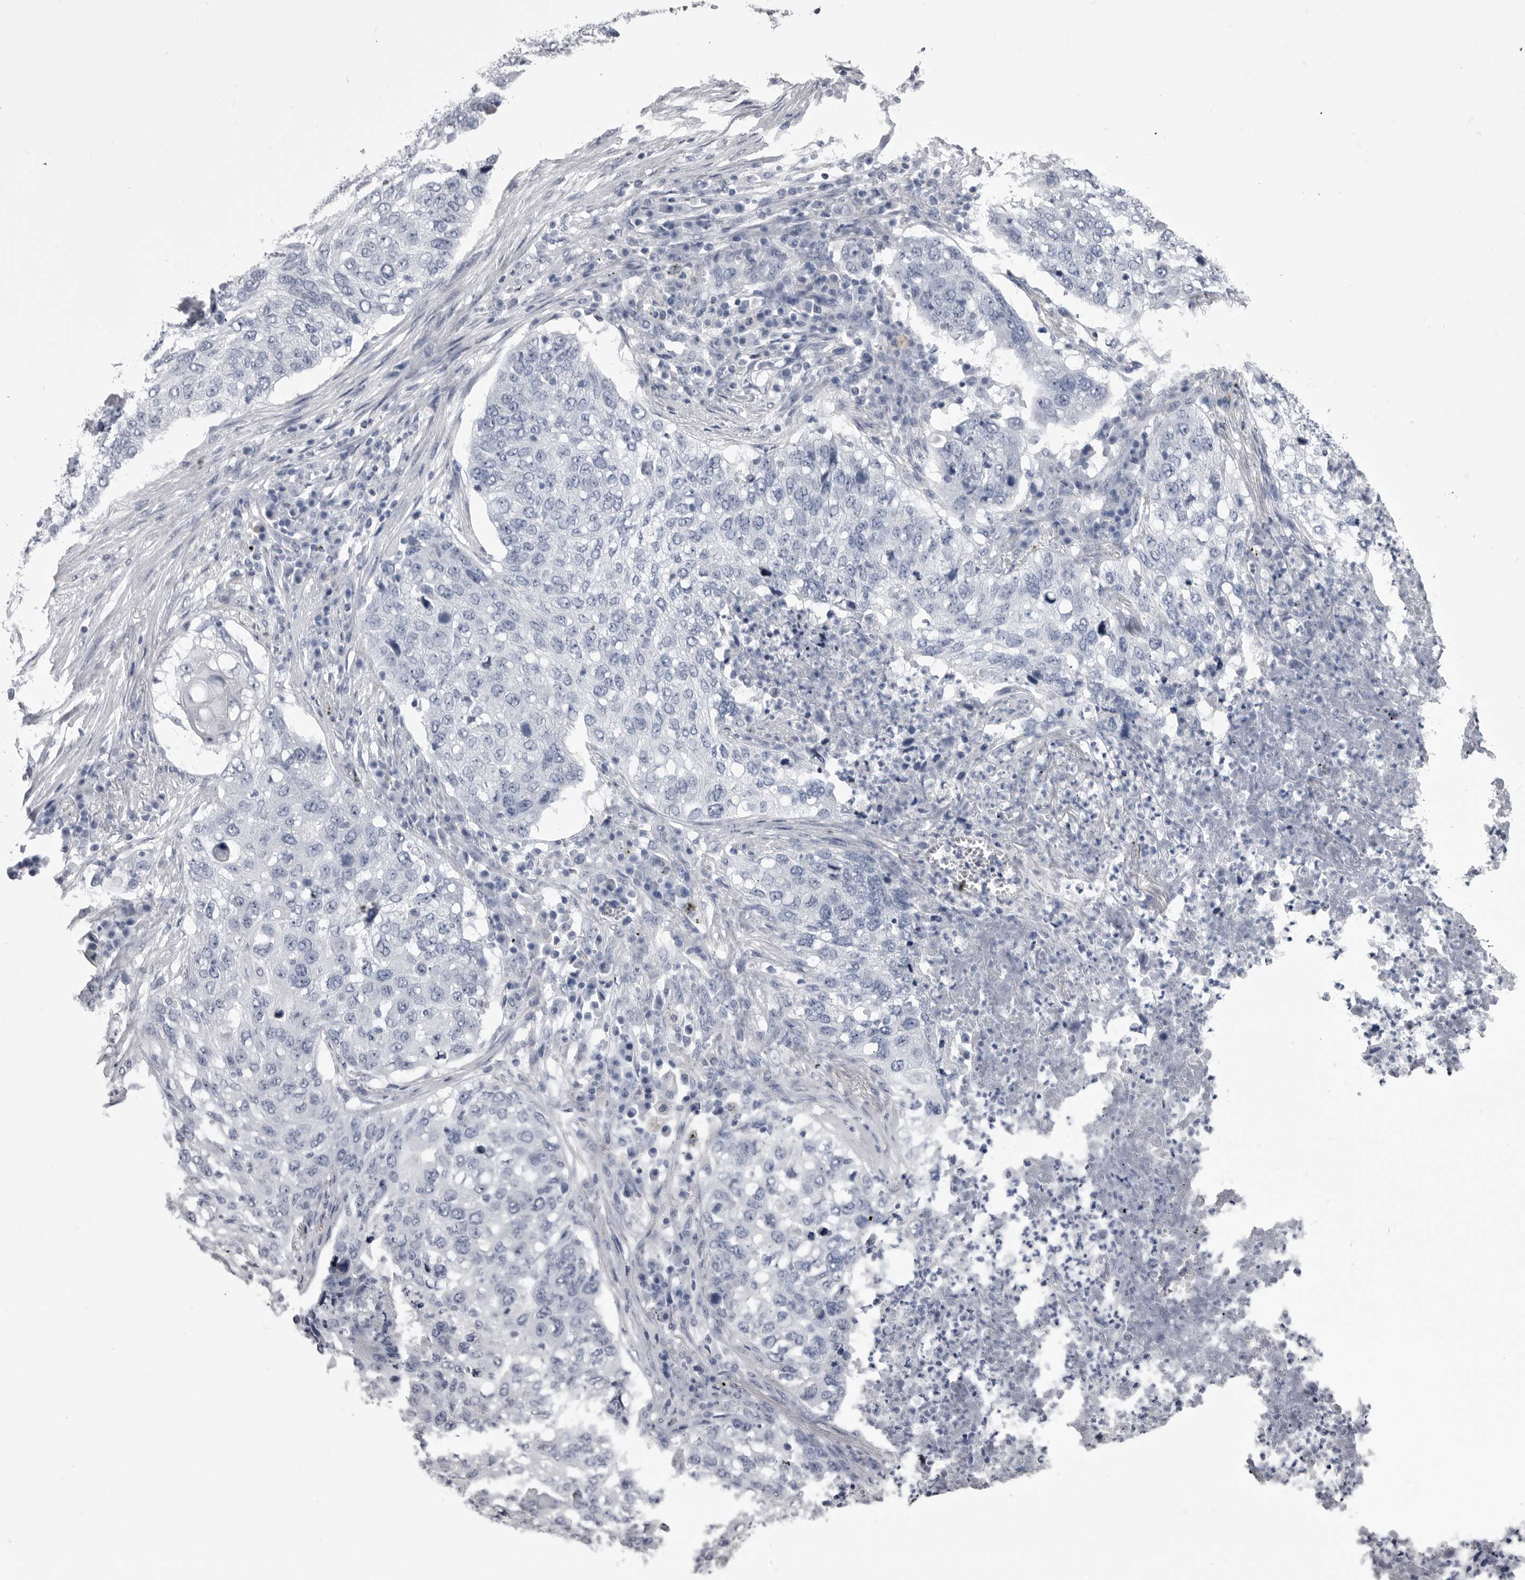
{"staining": {"intensity": "negative", "quantity": "none", "location": "none"}, "tissue": "lung cancer", "cell_type": "Tumor cells", "image_type": "cancer", "snomed": [{"axis": "morphology", "description": "Squamous cell carcinoma, NOS"}, {"axis": "topography", "description": "Lung"}], "caption": "An image of lung cancer (squamous cell carcinoma) stained for a protein reveals no brown staining in tumor cells.", "gene": "ANK2", "patient": {"sex": "female", "age": 63}}